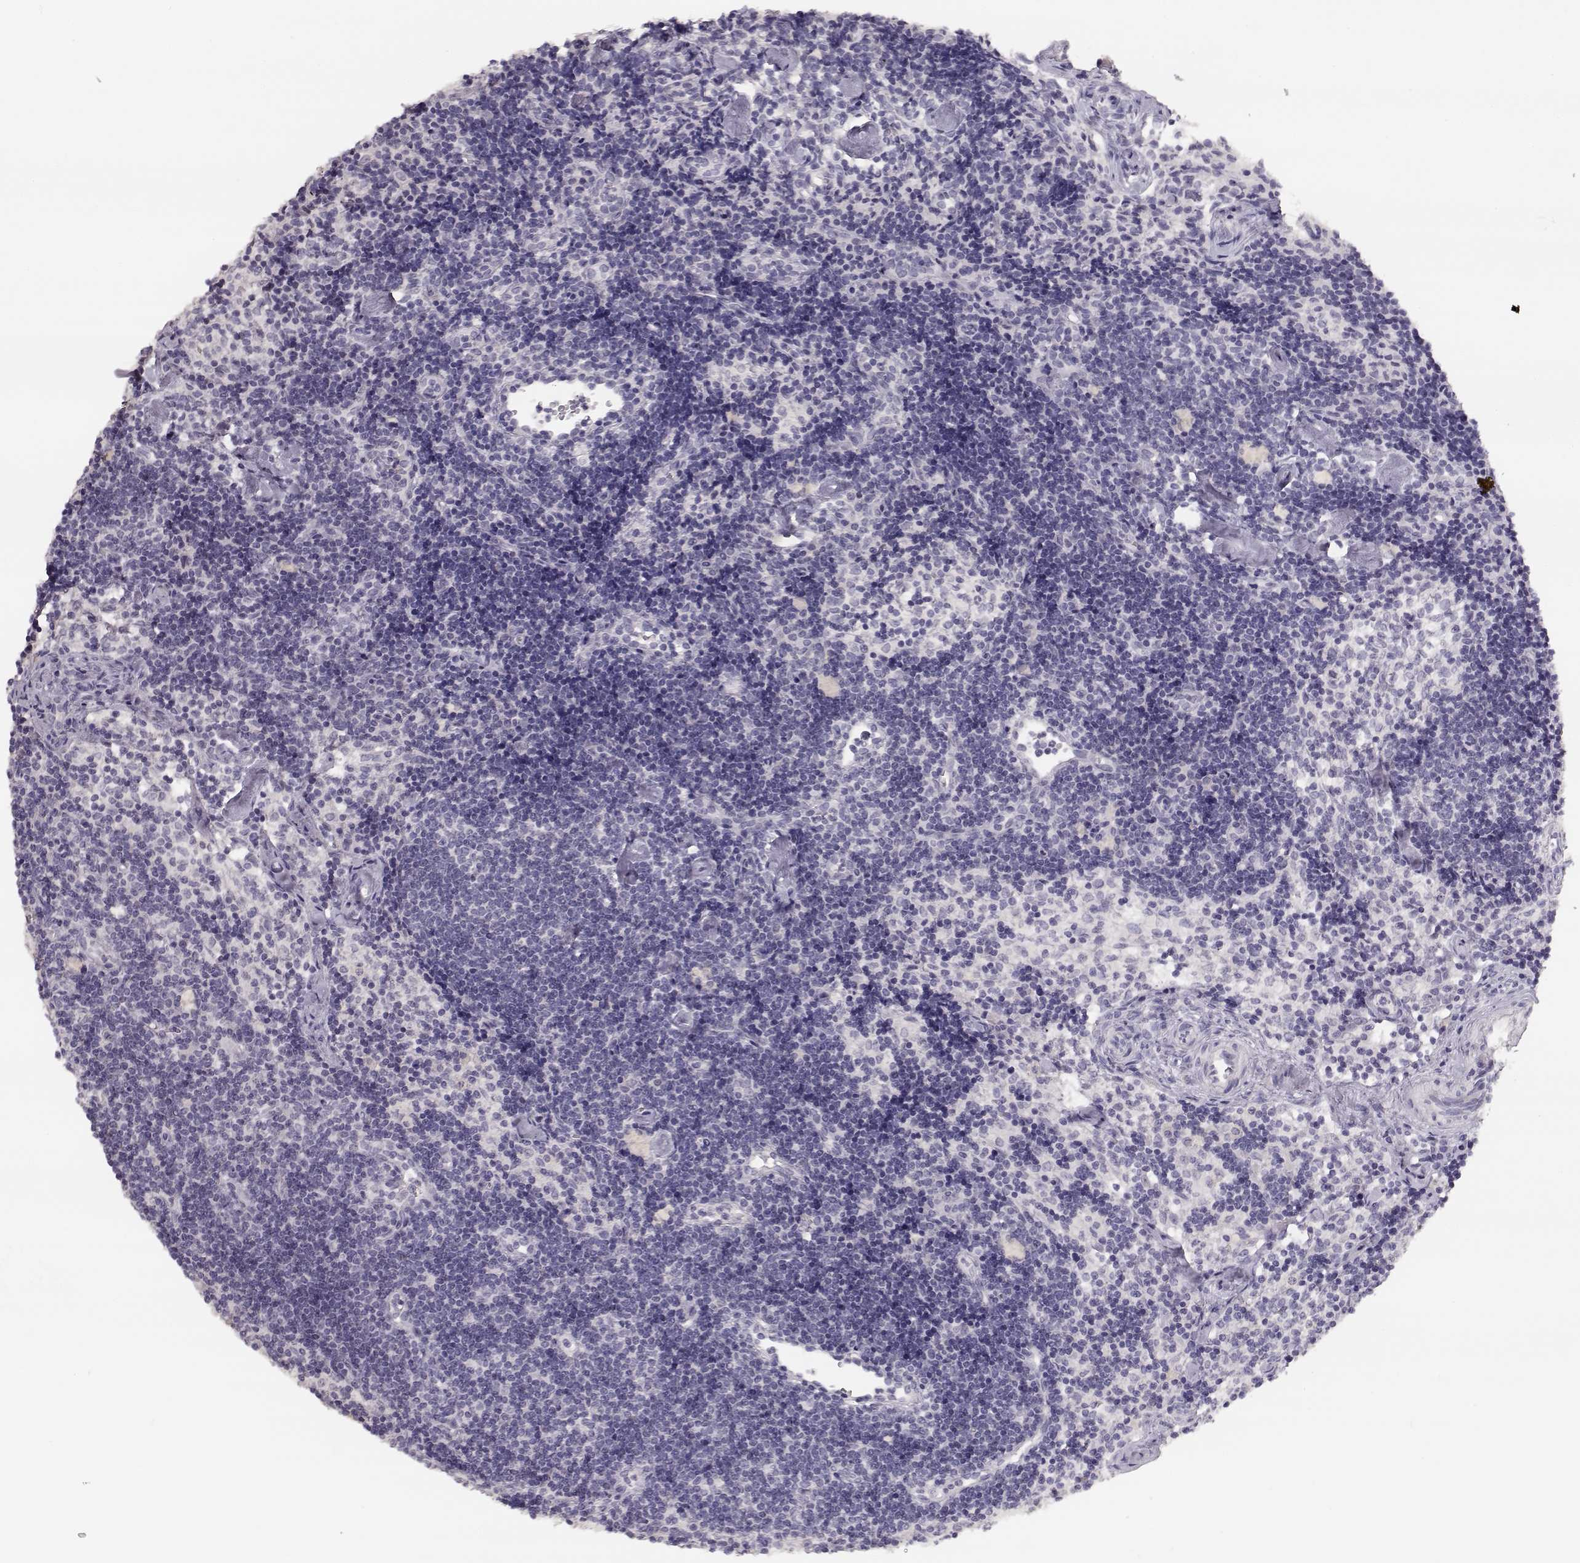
{"staining": {"intensity": "negative", "quantity": "none", "location": "none"}, "tissue": "lymph node", "cell_type": "Germinal center cells", "image_type": "normal", "snomed": [{"axis": "morphology", "description": "Normal tissue, NOS"}, {"axis": "topography", "description": "Lymph node"}], "caption": "Germinal center cells show no significant protein staining in benign lymph node. The staining was performed using DAB to visualize the protein expression in brown, while the nuclei were stained in blue with hematoxylin (Magnification: 20x).", "gene": "TKTL1", "patient": {"sex": "female", "age": 42}}